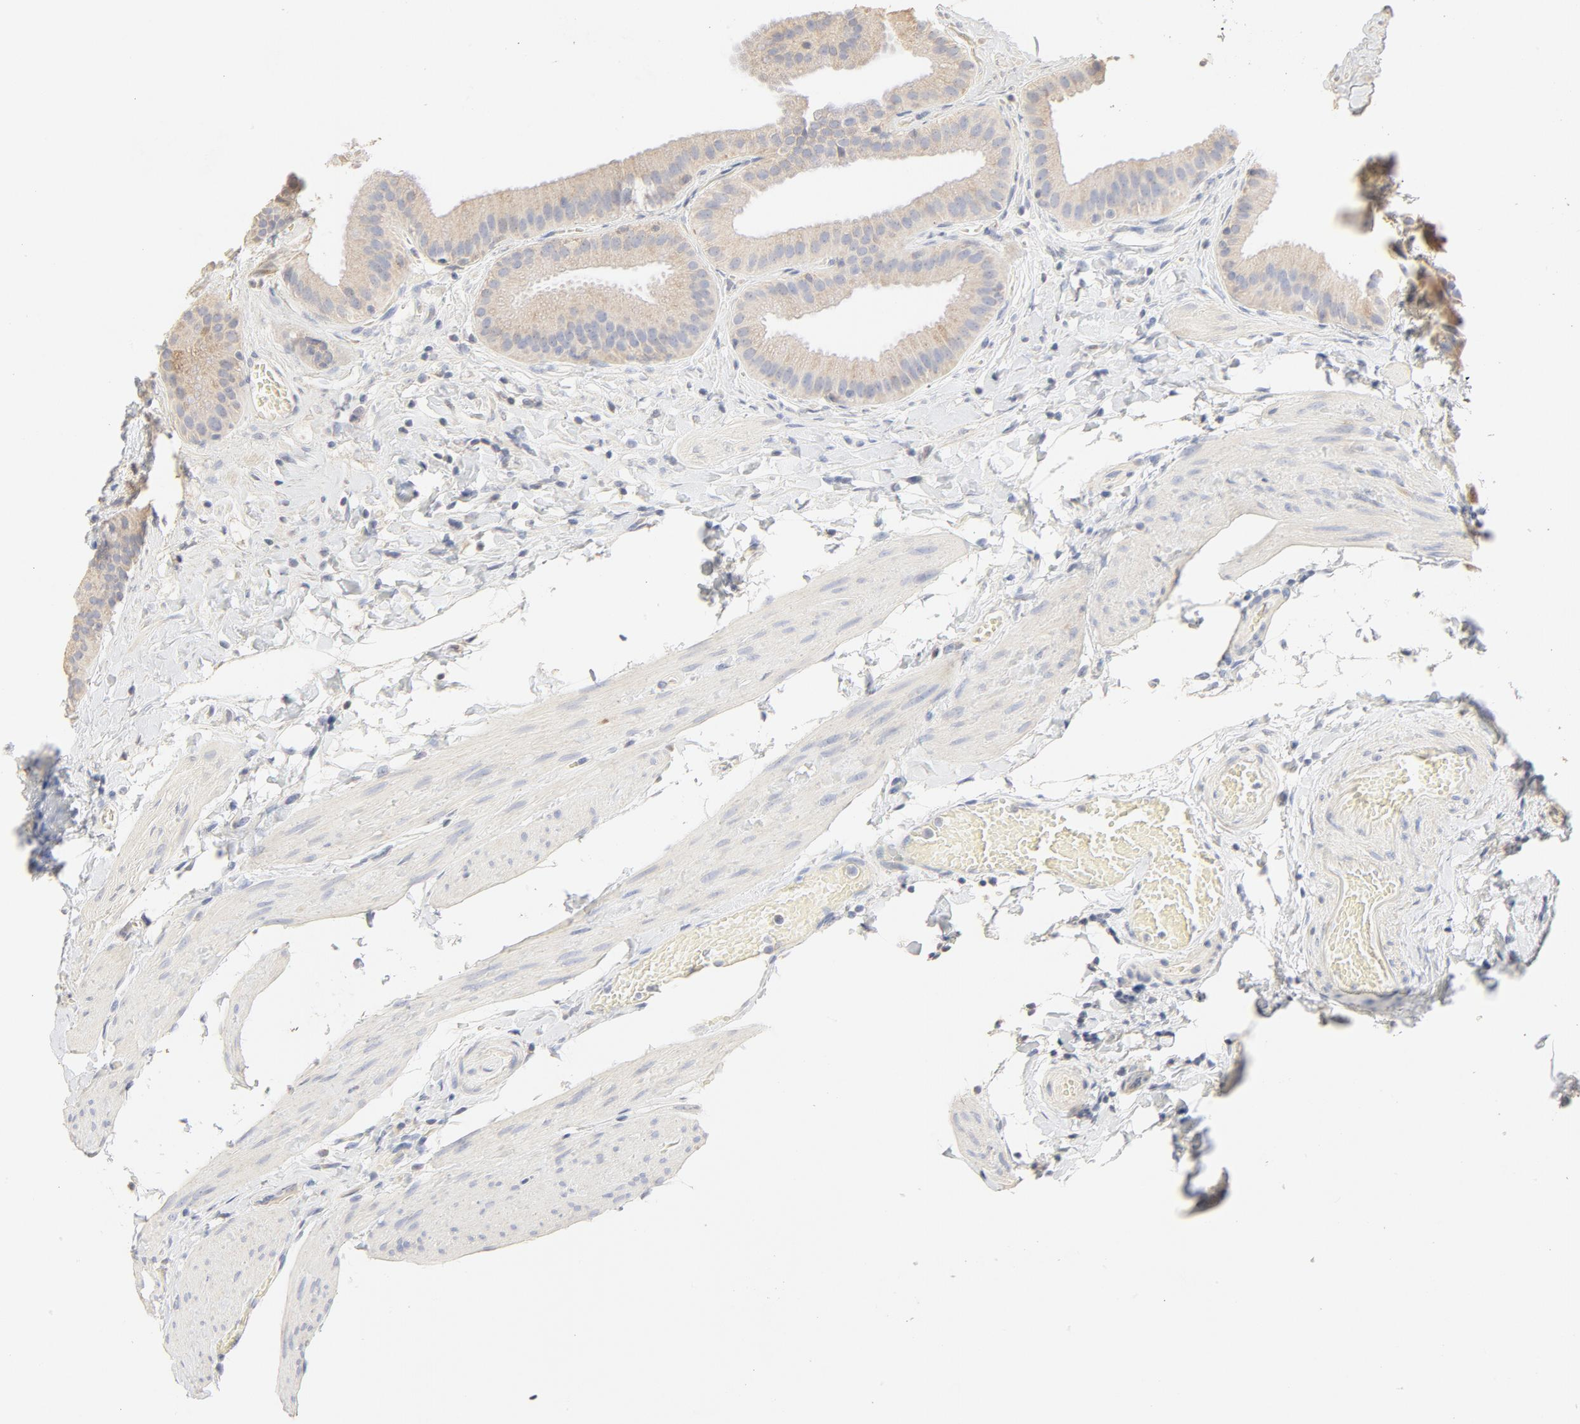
{"staining": {"intensity": "negative", "quantity": "none", "location": "none"}, "tissue": "gallbladder", "cell_type": "Glandular cells", "image_type": "normal", "snomed": [{"axis": "morphology", "description": "Normal tissue, NOS"}, {"axis": "topography", "description": "Gallbladder"}], "caption": "Protein analysis of normal gallbladder shows no significant staining in glandular cells.", "gene": "FCGBP", "patient": {"sex": "female", "age": 63}}